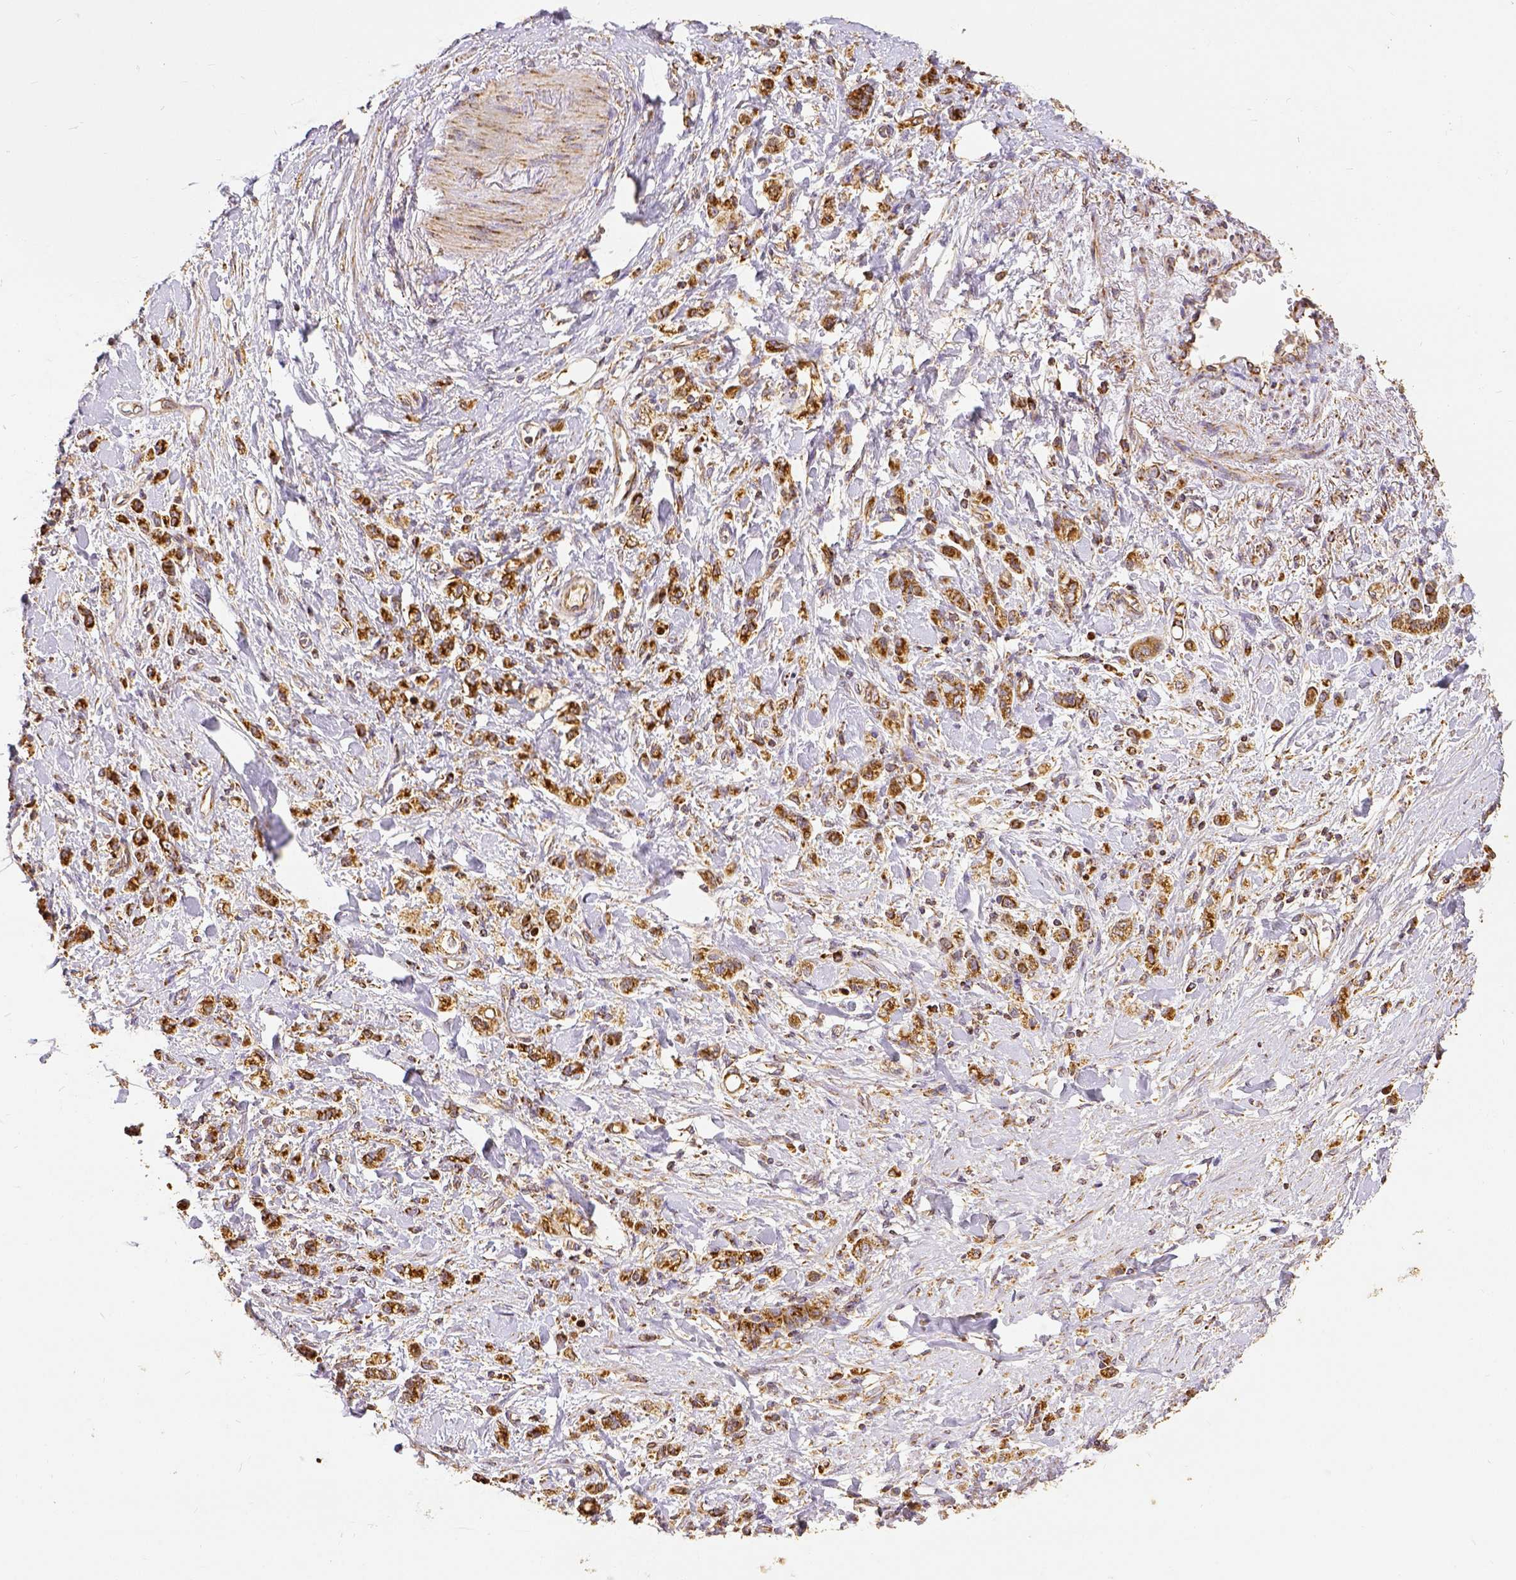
{"staining": {"intensity": "strong", "quantity": ">75%", "location": "cytoplasmic/membranous"}, "tissue": "stomach cancer", "cell_type": "Tumor cells", "image_type": "cancer", "snomed": [{"axis": "morphology", "description": "Adenocarcinoma, NOS"}, {"axis": "topography", "description": "Stomach"}], "caption": "IHC histopathology image of human adenocarcinoma (stomach) stained for a protein (brown), which reveals high levels of strong cytoplasmic/membranous expression in approximately >75% of tumor cells.", "gene": "SDHB", "patient": {"sex": "male", "age": 77}}